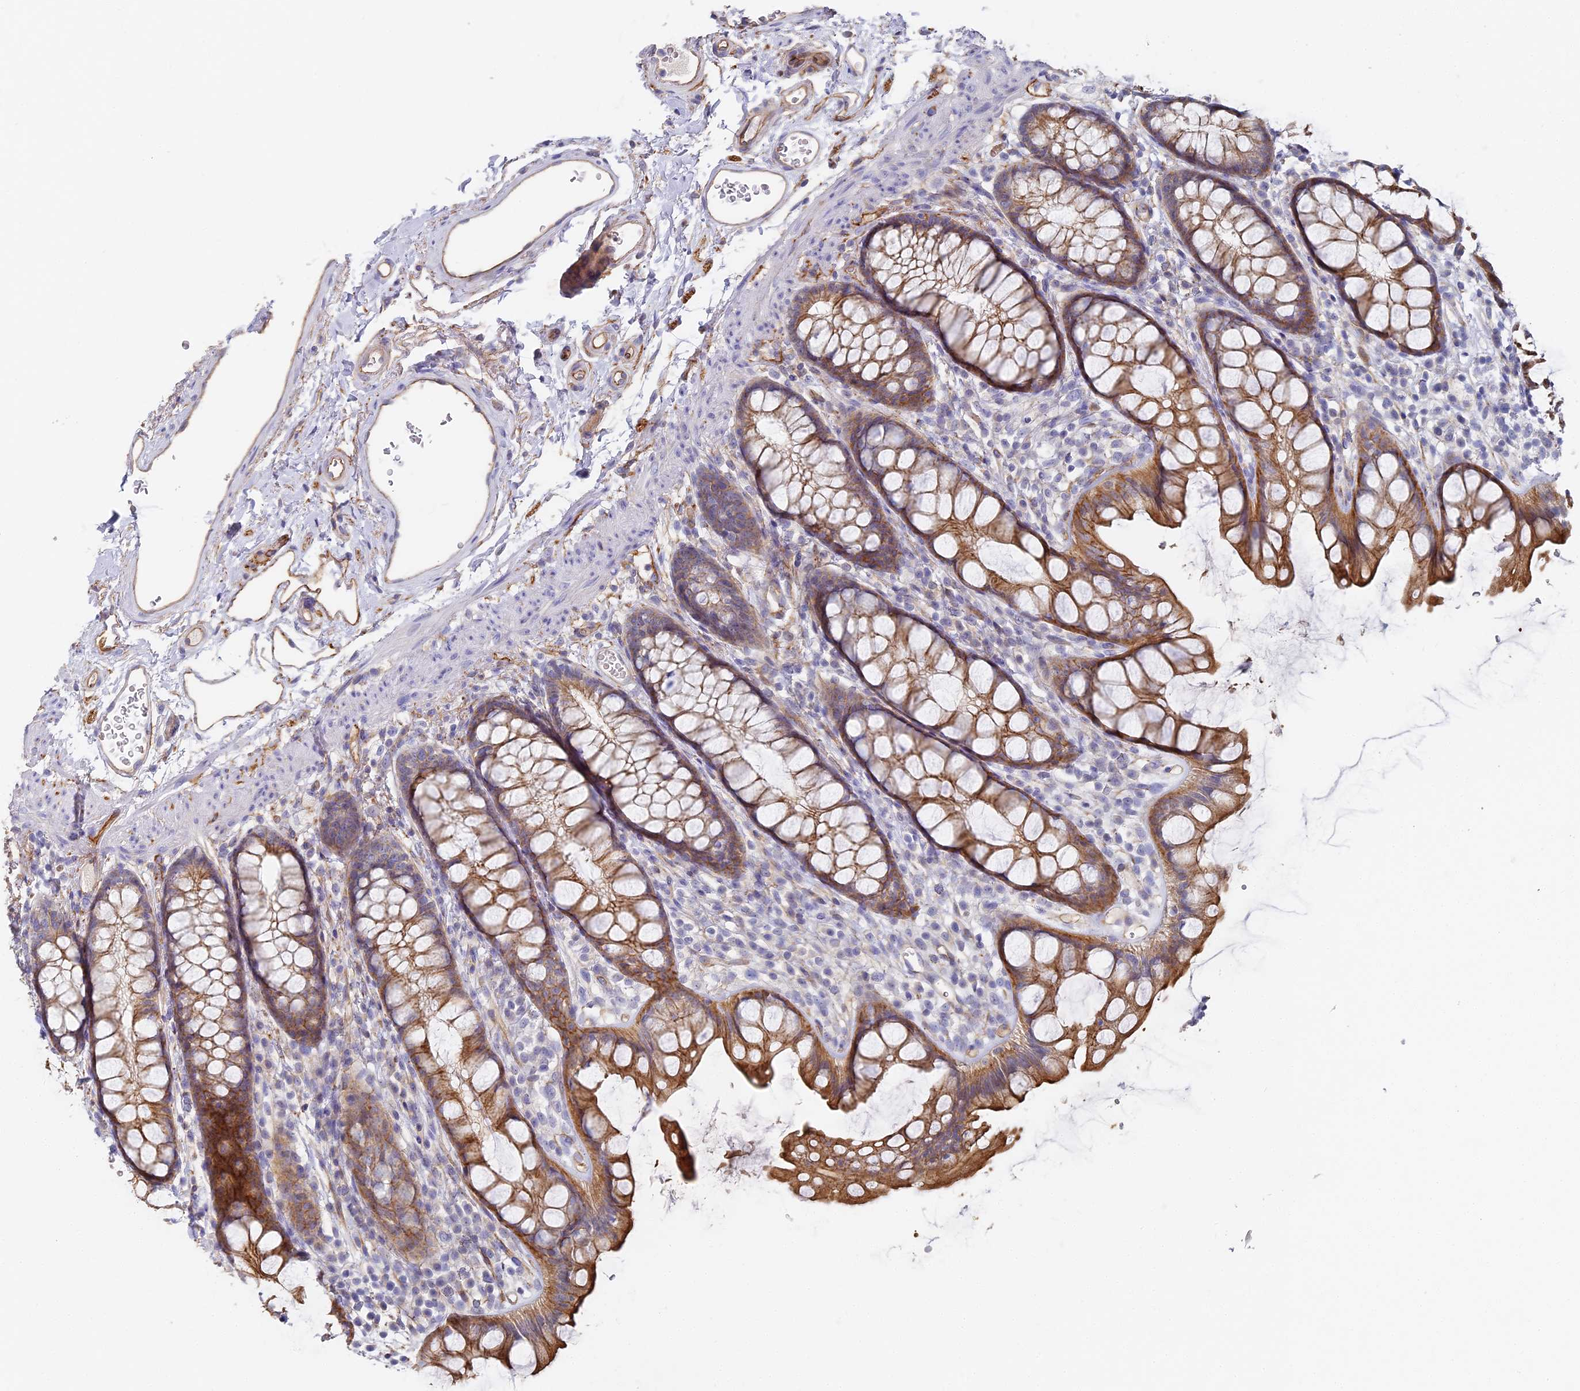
{"staining": {"intensity": "moderate", "quantity": ">75%", "location": "cytoplasmic/membranous"}, "tissue": "rectum", "cell_type": "Glandular cells", "image_type": "normal", "snomed": [{"axis": "morphology", "description": "Normal tissue, NOS"}, {"axis": "topography", "description": "Rectum"}], "caption": "IHC photomicrograph of unremarkable rectum: rectum stained using IHC shows medium levels of moderate protein expression localized specifically in the cytoplasmic/membranous of glandular cells, appearing as a cytoplasmic/membranous brown color.", "gene": "CCDC30", "patient": {"sex": "female", "age": 65}}